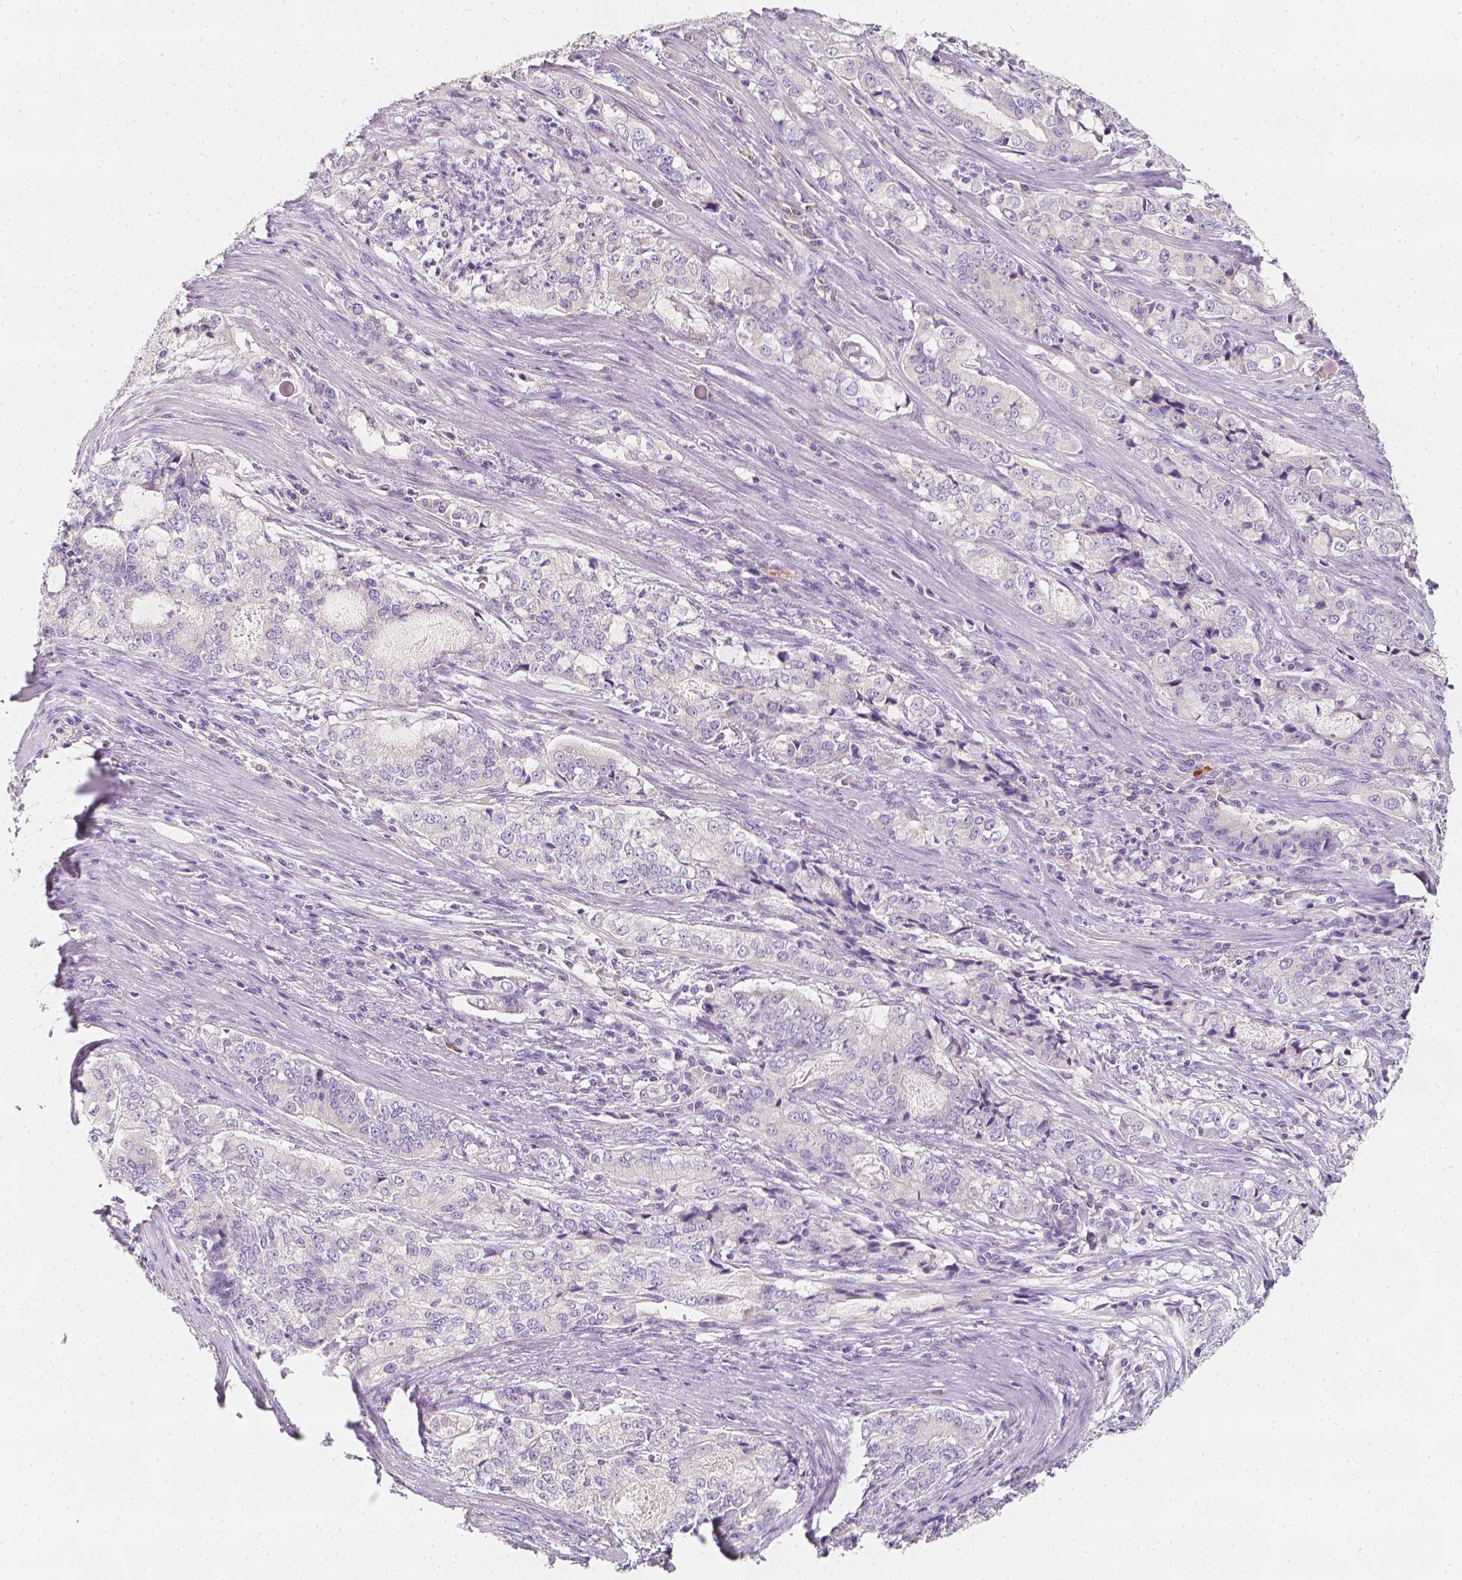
{"staining": {"intensity": "negative", "quantity": "none", "location": "none"}, "tissue": "stomach cancer", "cell_type": "Tumor cells", "image_type": "cancer", "snomed": [{"axis": "morphology", "description": "Adenocarcinoma, NOS"}, {"axis": "topography", "description": "Stomach, lower"}], "caption": "High power microscopy image of an immunohistochemistry (IHC) micrograph of stomach cancer (adenocarcinoma), revealing no significant positivity in tumor cells.", "gene": "RBFOX1", "patient": {"sex": "female", "age": 72}}